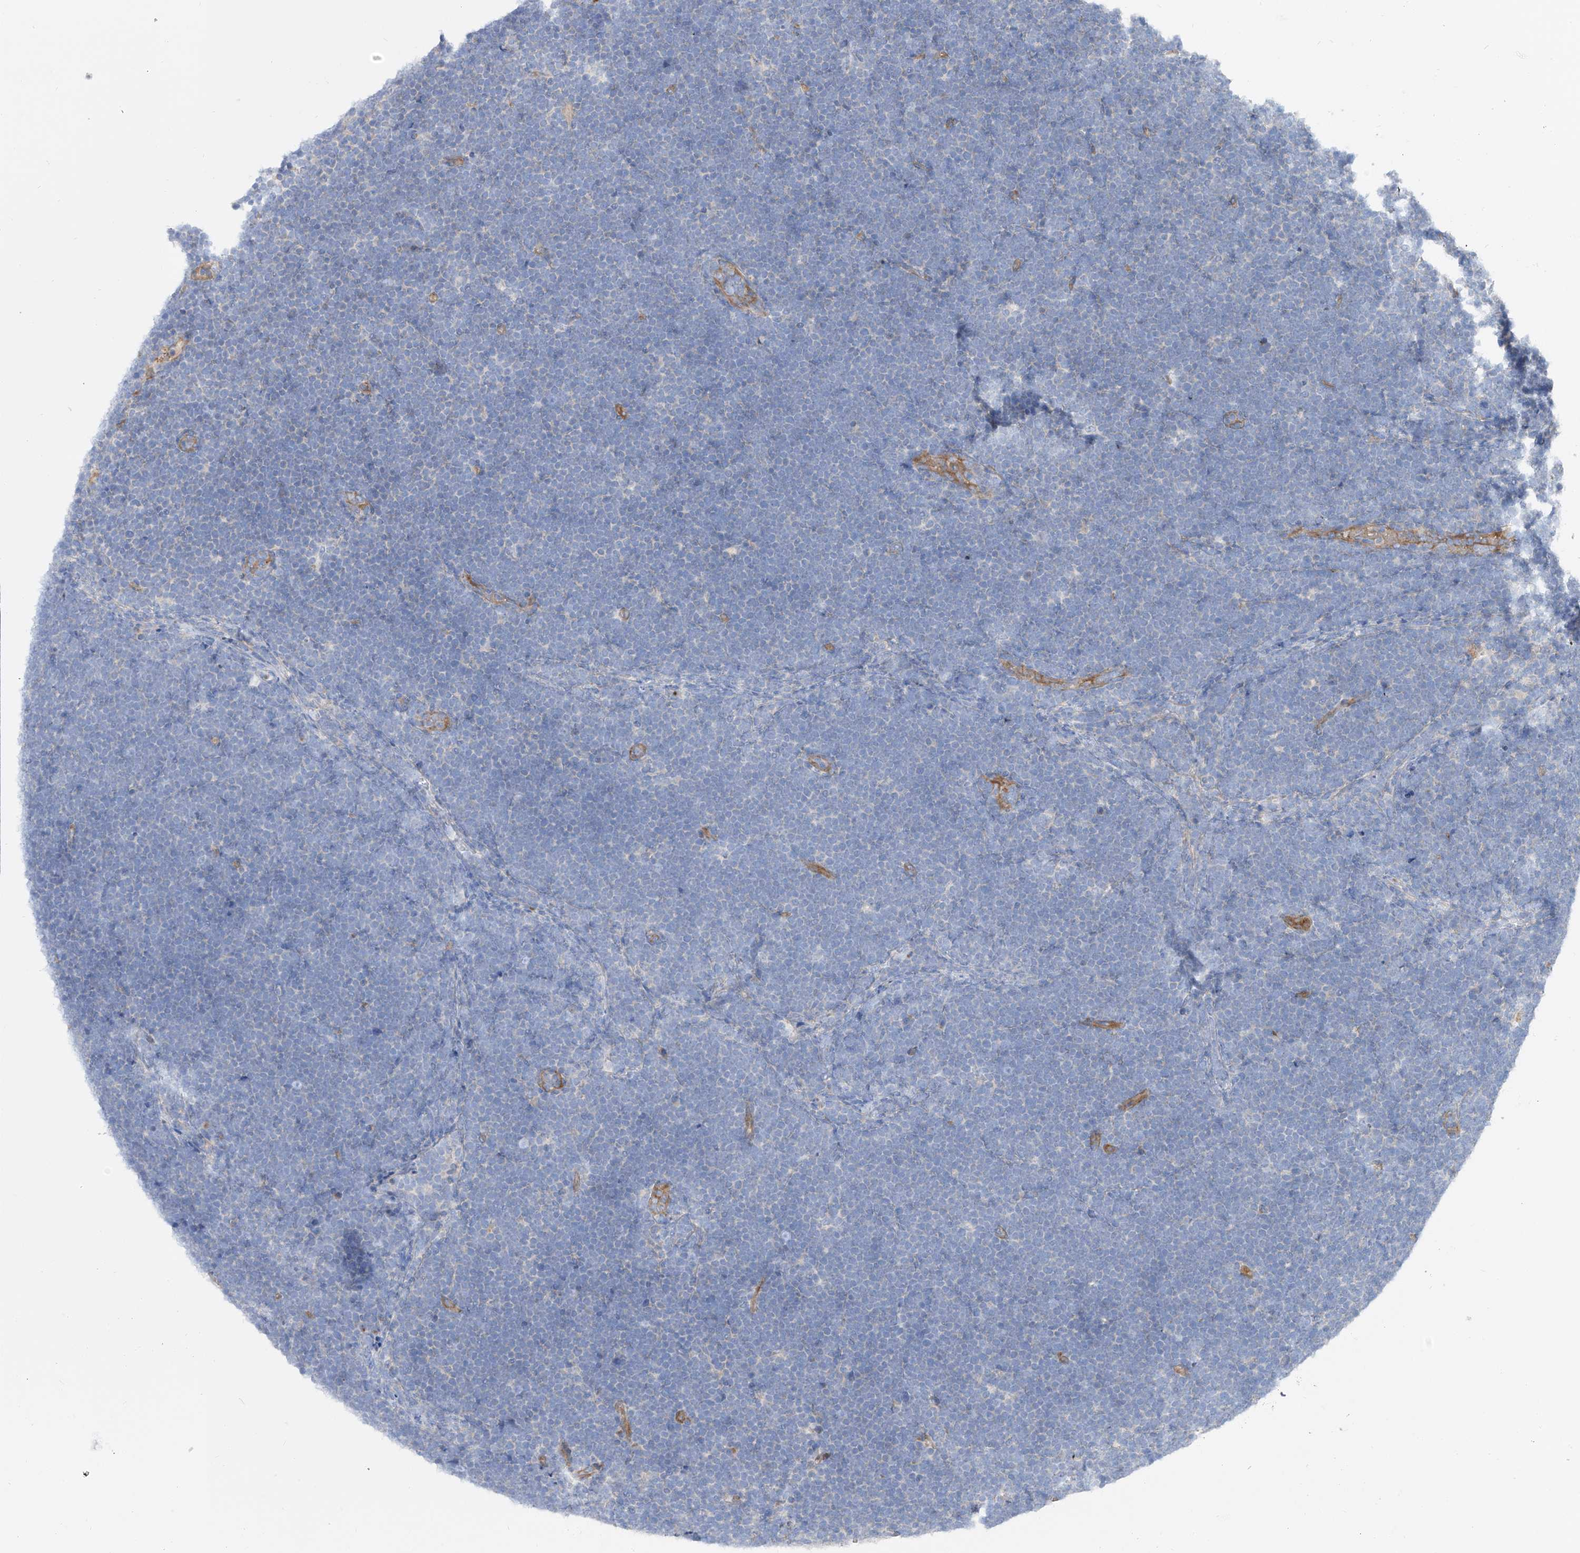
{"staining": {"intensity": "negative", "quantity": "none", "location": "none"}, "tissue": "lymphoma", "cell_type": "Tumor cells", "image_type": "cancer", "snomed": [{"axis": "morphology", "description": "Malignant lymphoma, non-Hodgkin's type, High grade"}, {"axis": "topography", "description": "Lymph node"}], "caption": "High power microscopy histopathology image of an IHC photomicrograph of lymphoma, revealing no significant expression in tumor cells.", "gene": "TMEM209", "patient": {"sex": "male", "age": 13}}